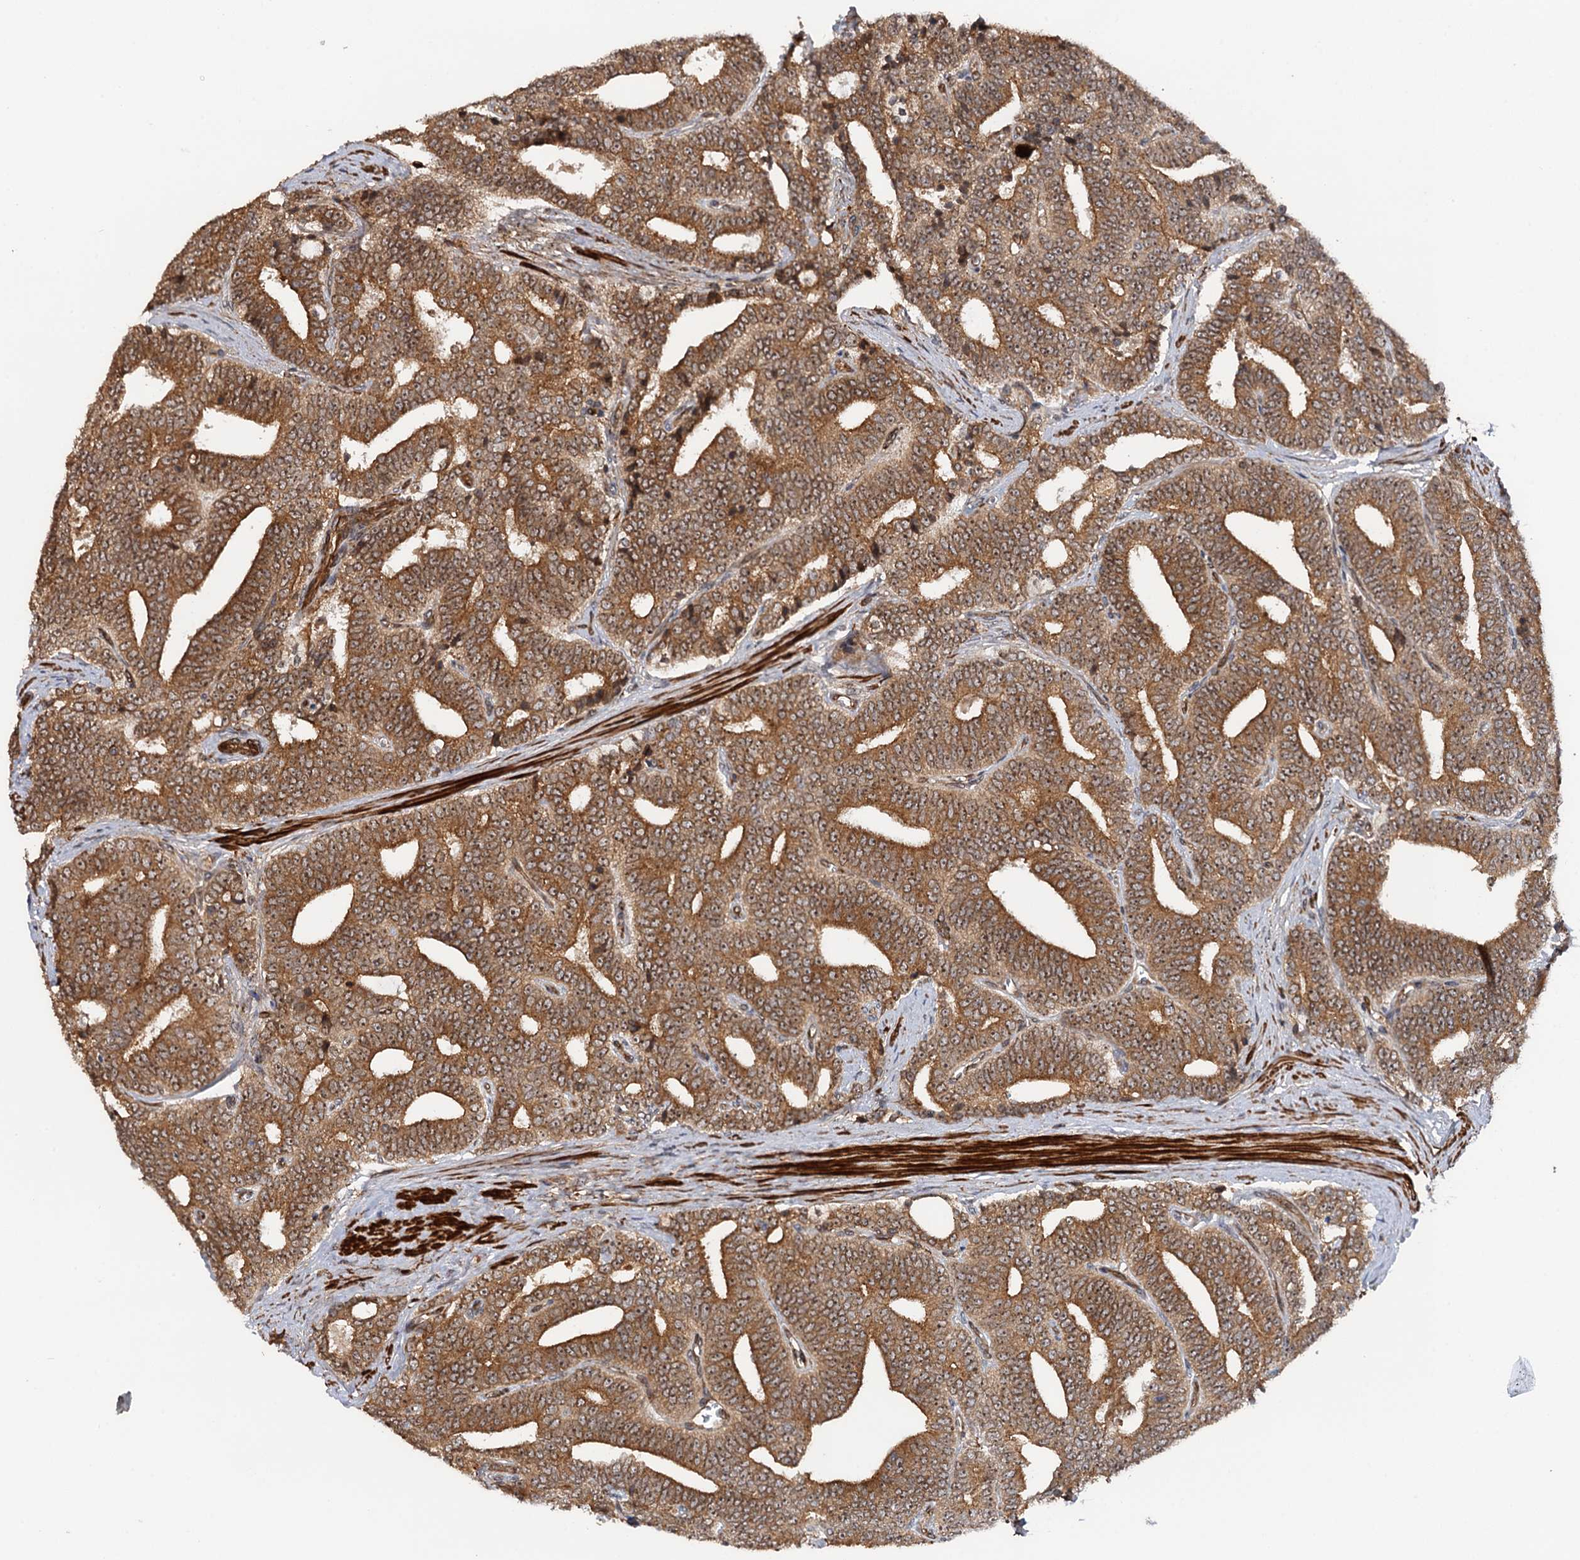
{"staining": {"intensity": "moderate", "quantity": ">75%", "location": "cytoplasmic/membranous"}, "tissue": "prostate cancer", "cell_type": "Tumor cells", "image_type": "cancer", "snomed": [{"axis": "morphology", "description": "Adenocarcinoma, High grade"}, {"axis": "topography", "description": "Prostate and seminal vesicle, NOS"}], "caption": "This is a photomicrograph of immunohistochemistry staining of prostate adenocarcinoma (high-grade), which shows moderate positivity in the cytoplasmic/membranous of tumor cells.", "gene": "BORA", "patient": {"sex": "male", "age": 67}}